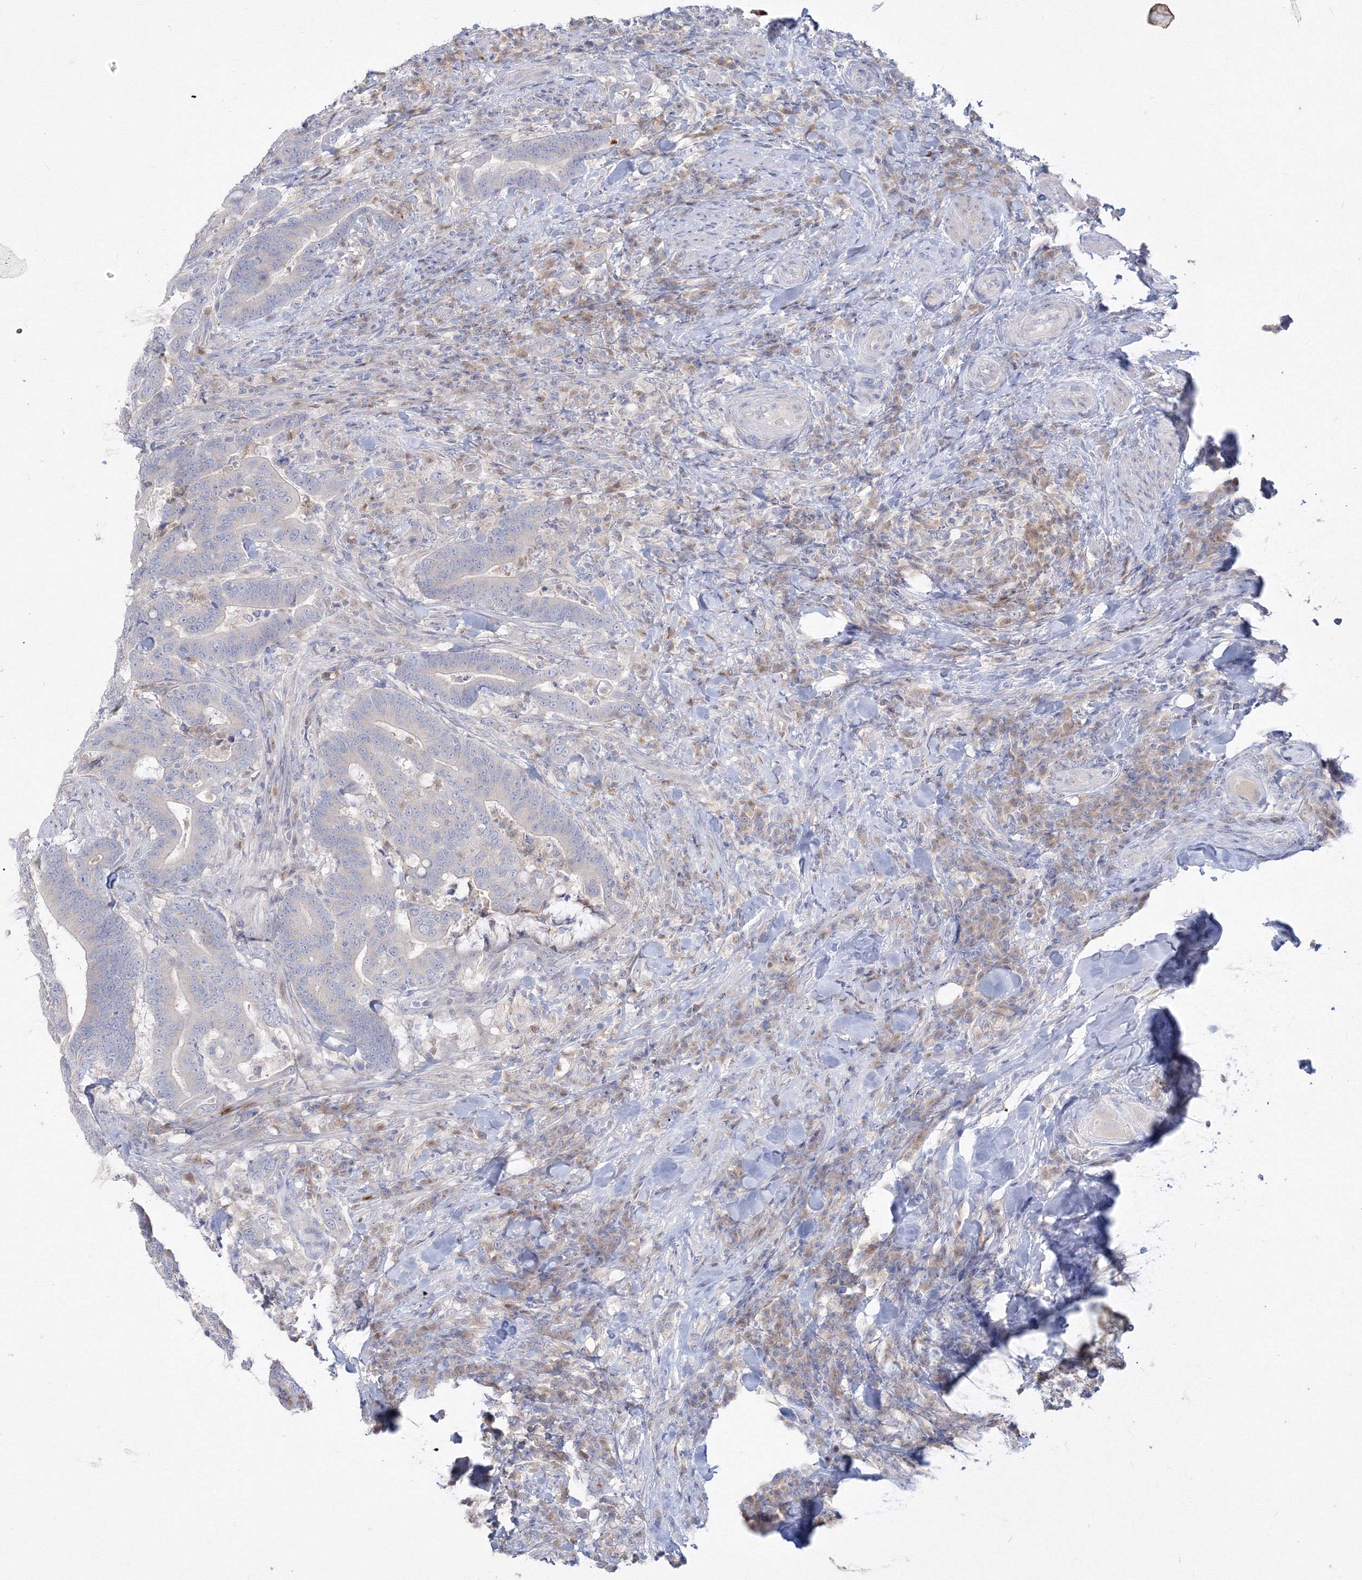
{"staining": {"intensity": "negative", "quantity": "none", "location": "none"}, "tissue": "colorectal cancer", "cell_type": "Tumor cells", "image_type": "cancer", "snomed": [{"axis": "morphology", "description": "Adenocarcinoma, NOS"}, {"axis": "topography", "description": "Colon"}], "caption": "This is an IHC image of human colorectal cancer (adenocarcinoma). There is no positivity in tumor cells.", "gene": "FBXL8", "patient": {"sex": "female", "age": 66}}